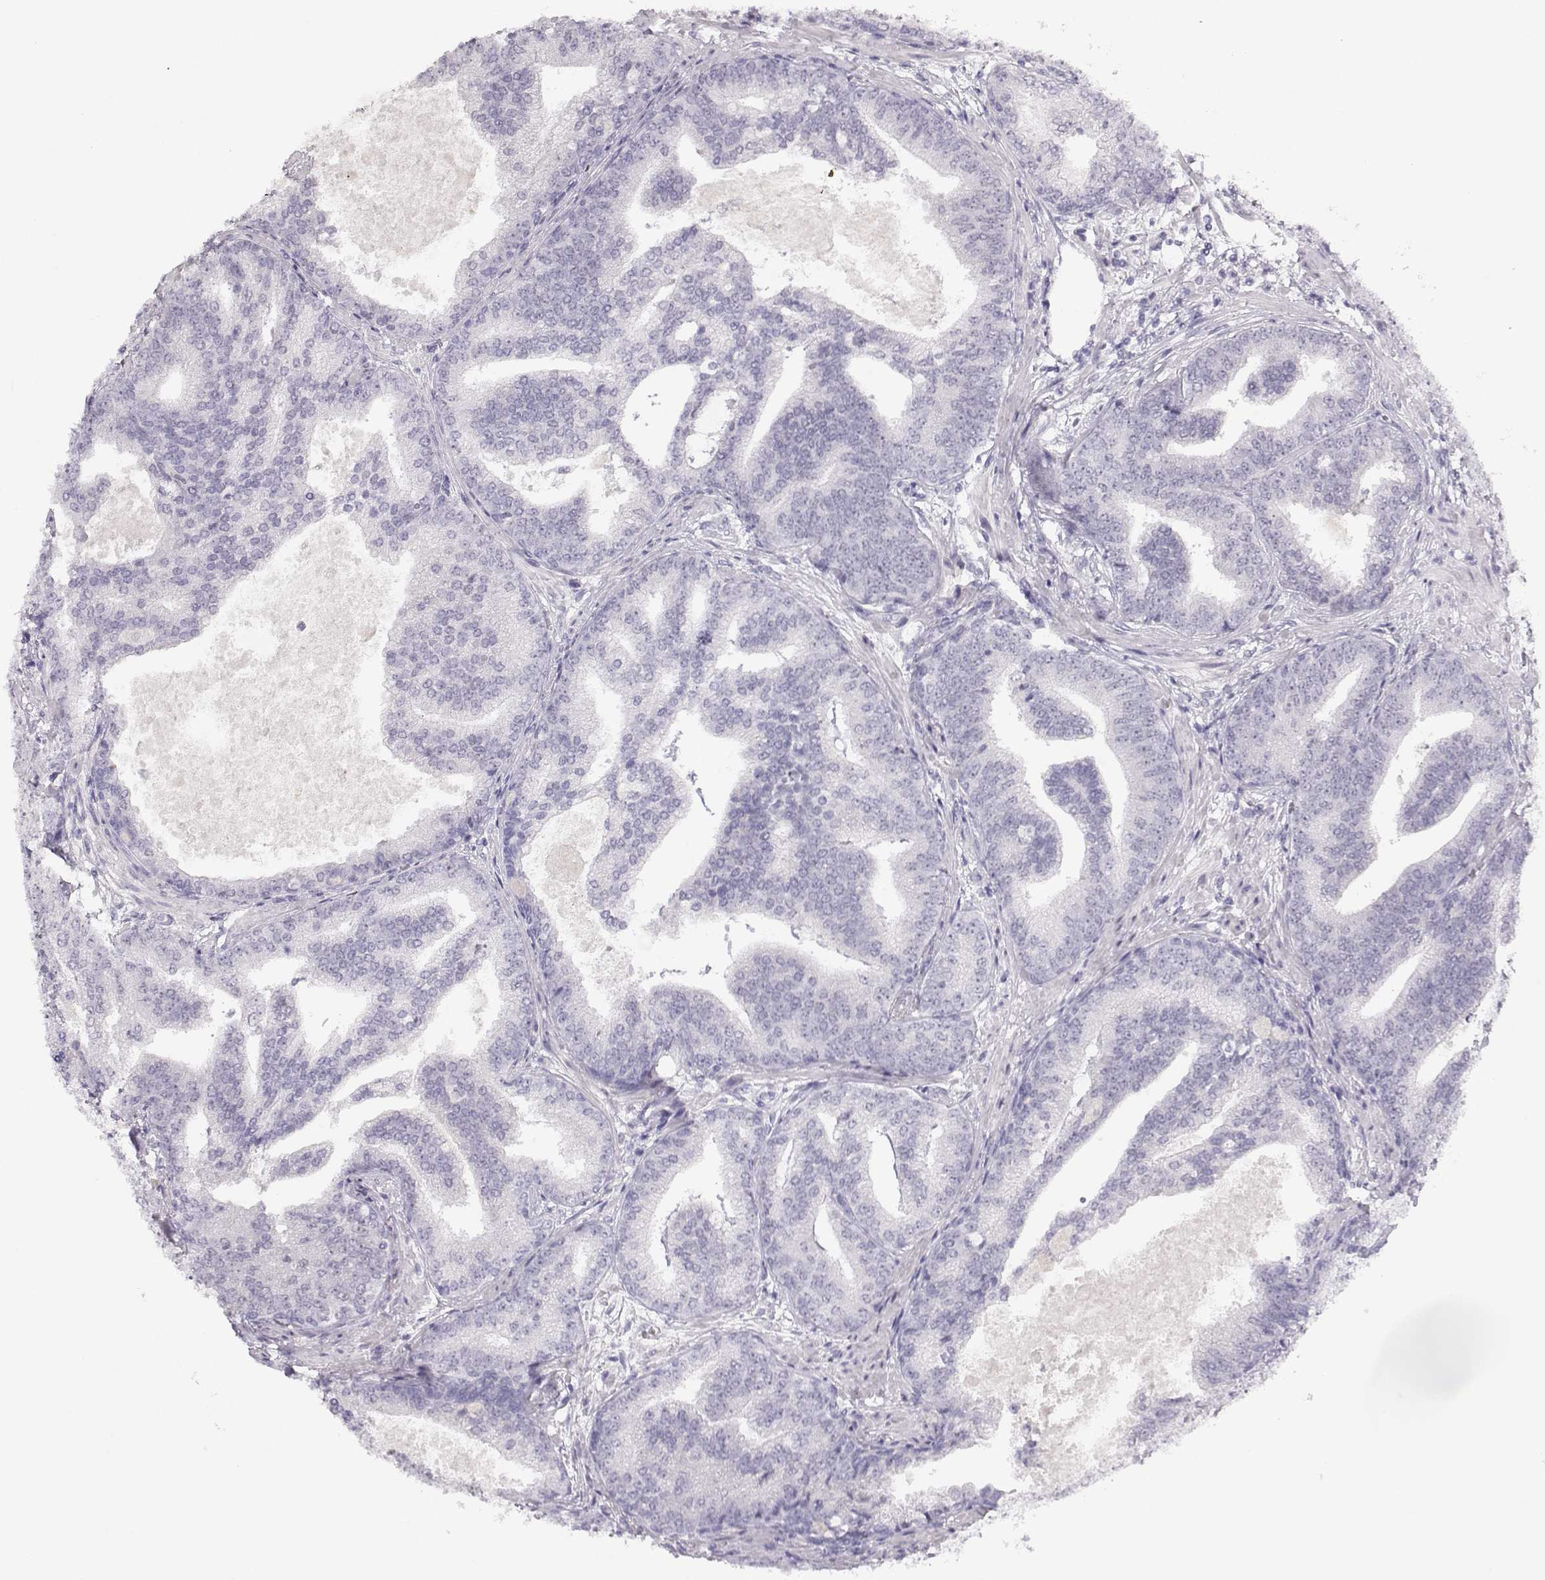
{"staining": {"intensity": "negative", "quantity": "none", "location": "none"}, "tissue": "prostate cancer", "cell_type": "Tumor cells", "image_type": "cancer", "snomed": [{"axis": "morphology", "description": "Adenocarcinoma, NOS"}, {"axis": "topography", "description": "Prostate"}], "caption": "The IHC image has no significant expression in tumor cells of adenocarcinoma (prostate) tissue.", "gene": "IMPG1", "patient": {"sex": "male", "age": 64}}